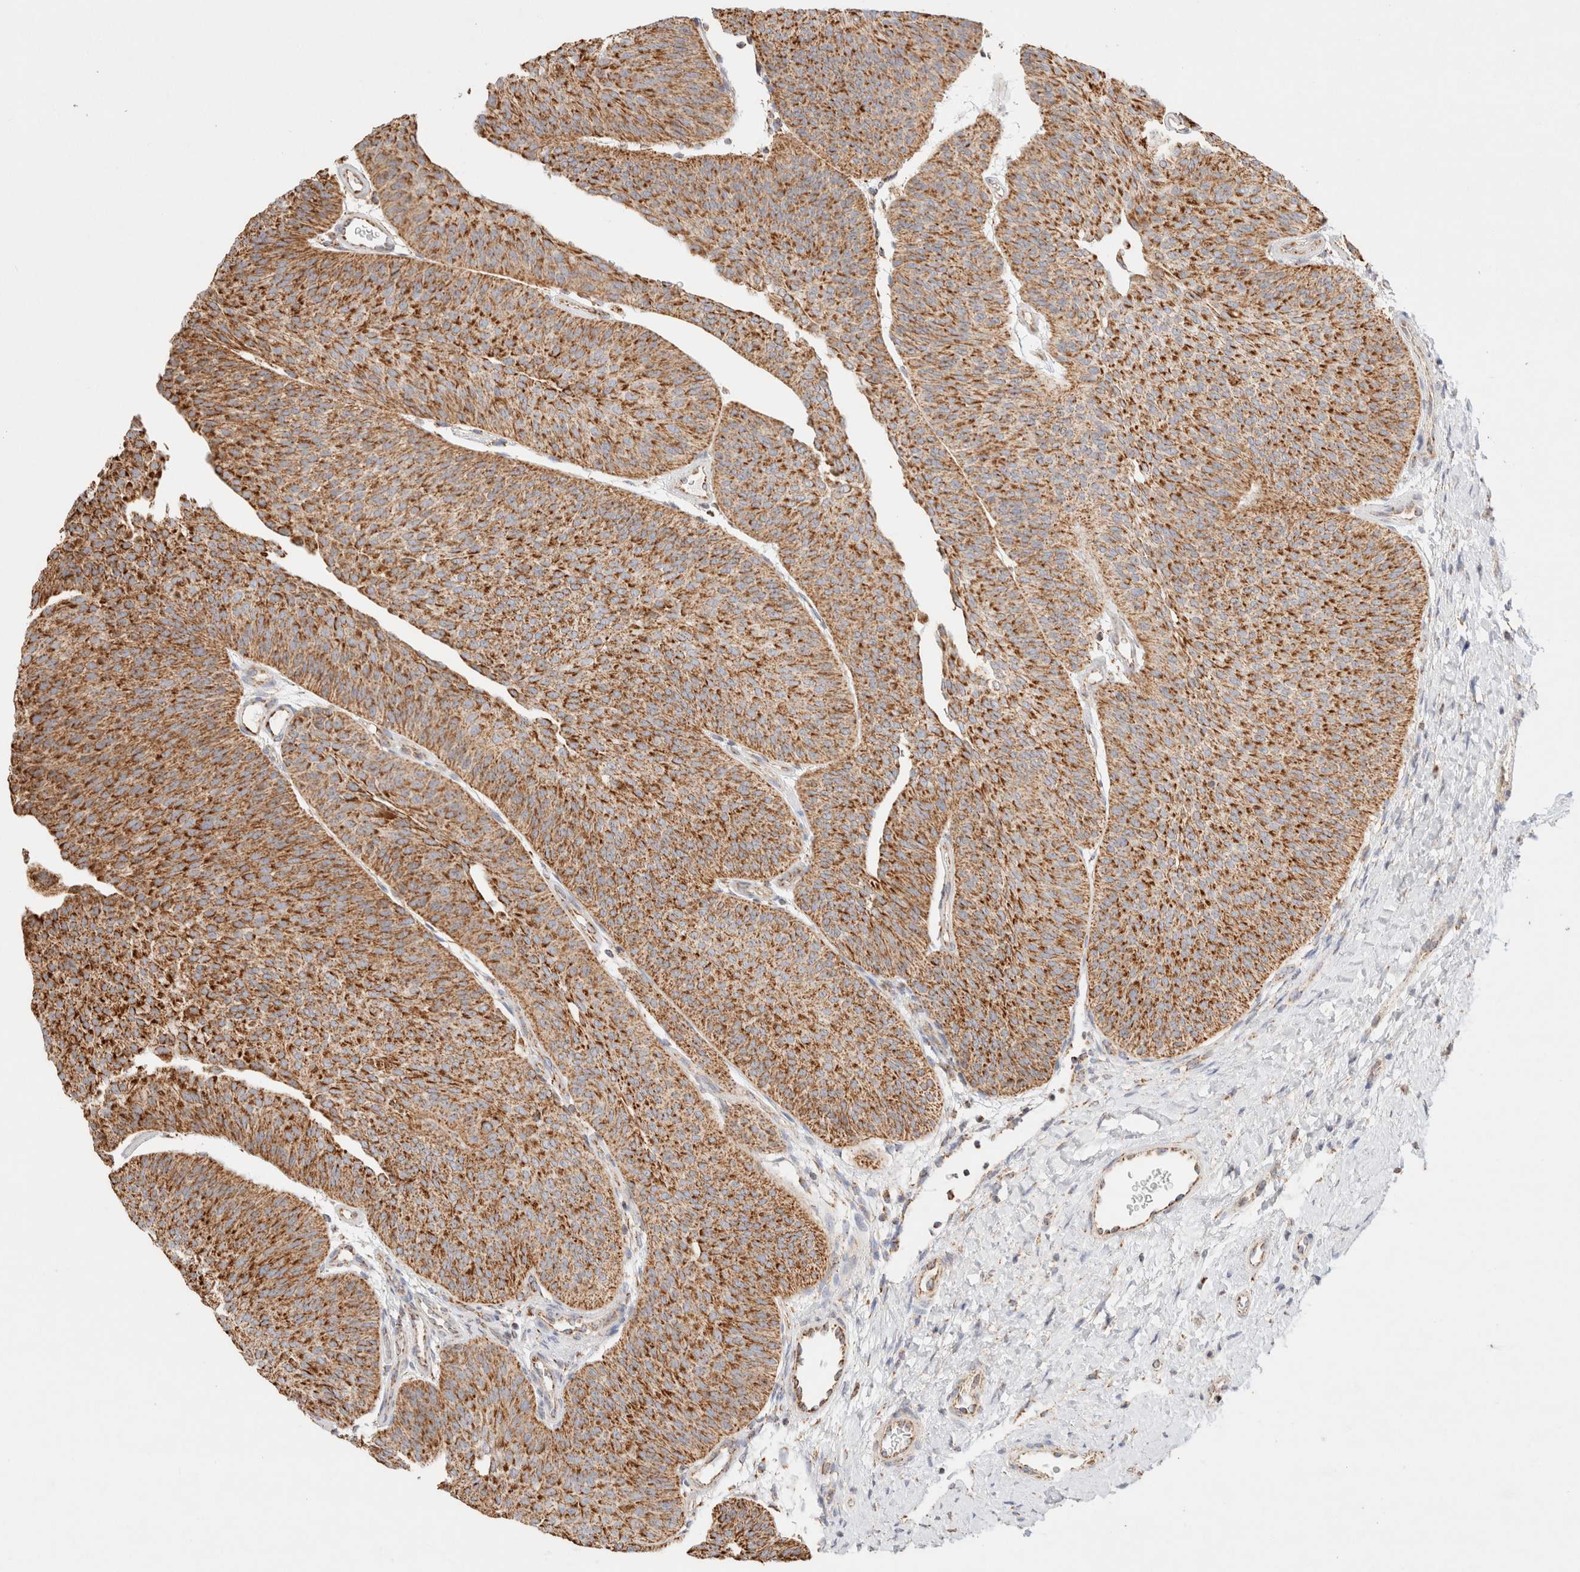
{"staining": {"intensity": "strong", "quantity": ">75%", "location": "cytoplasmic/membranous"}, "tissue": "urothelial cancer", "cell_type": "Tumor cells", "image_type": "cancer", "snomed": [{"axis": "morphology", "description": "Urothelial carcinoma, Low grade"}, {"axis": "topography", "description": "Urinary bladder"}], "caption": "This photomicrograph demonstrates immunohistochemistry (IHC) staining of urothelial cancer, with high strong cytoplasmic/membranous staining in about >75% of tumor cells.", "gene": "PHB2", "patient": {"sex": "female", "age": 60}}